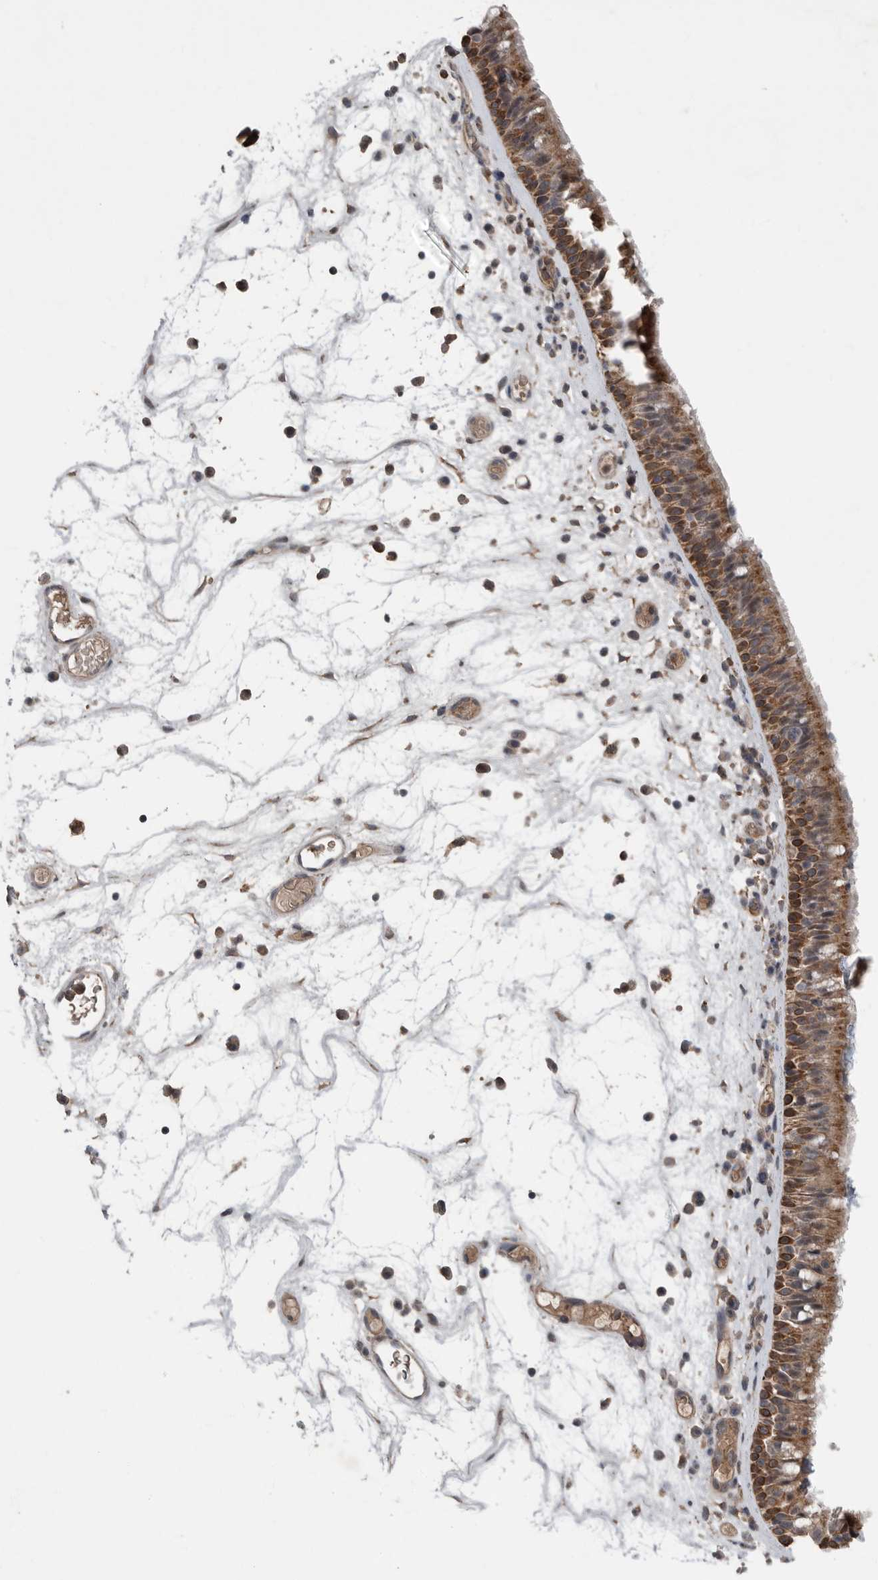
{"staining": {"intensity": "strong", "quantity": ">75%", "location": "cytoplasmic/membranous"}, "tissue": "nasopharynx", "cell_type": "Respiratory epithelial cells", "image_type": "normal", "snomed": [{"axis": "morphology", "description": "Normal tissue, NOS"}, {"axis": "morphology", "description": "Inflammation, NOS"}, {"axis": "morphology", "description": "Malignant melanoma, Metastatic site"}, {"axis": "topography", "description": "Nasopharynx"}], "caption": "A photomicrograph showing strong cytoplasmic/membranous expression in approximately >75% of respiratory epithelial cells in normal nasopharynx, as visualized by brown immunohistochemical staining.", "gene": "SCP2", "patient": {"sex": "male", "age": 70}}